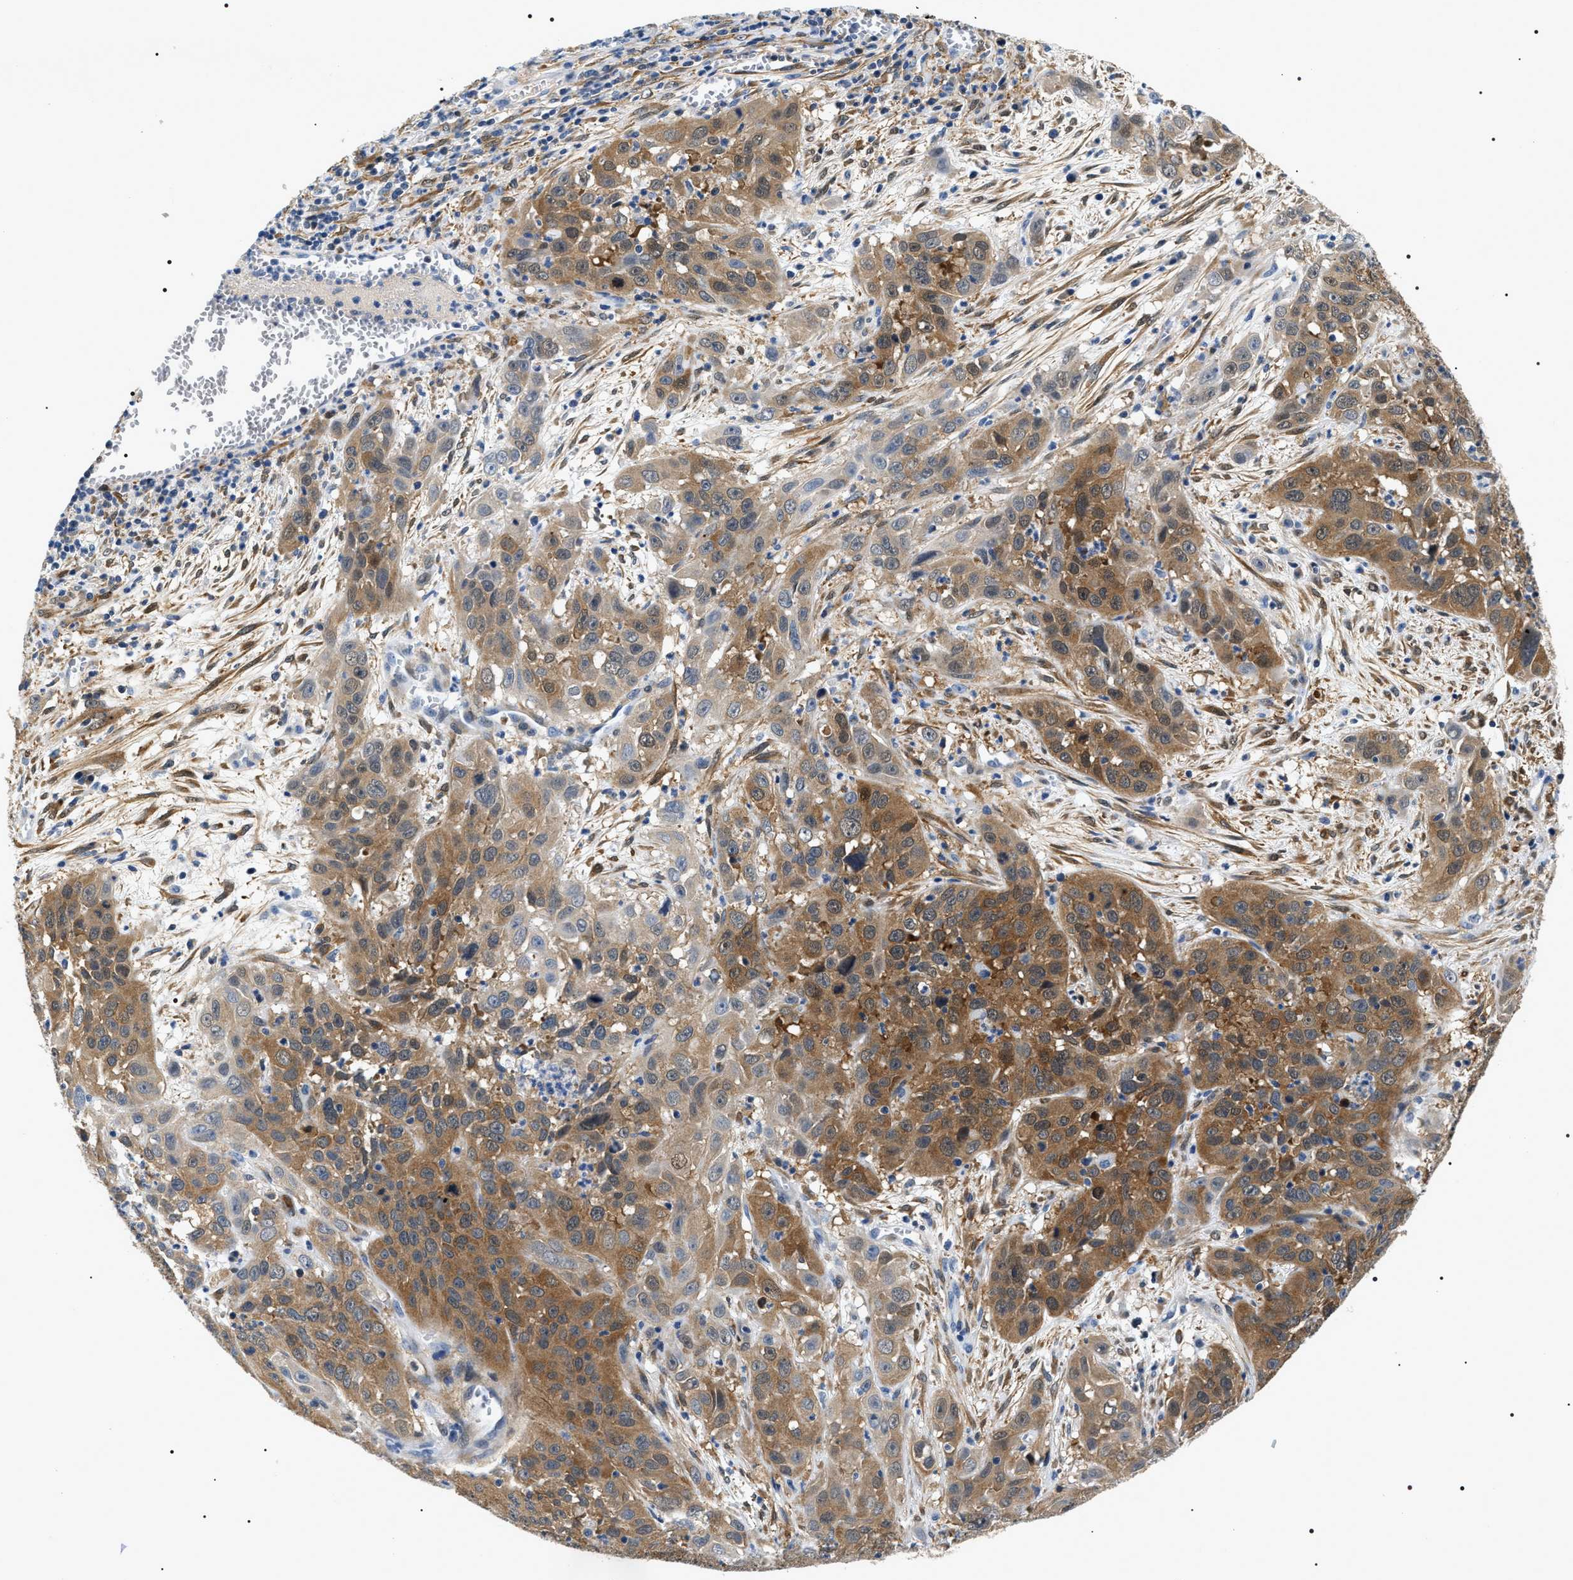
{"staining": {"intensity": "strong", "quantity": ">75%", "location": "cytoplasmic/membranous"}, "tissue": "cervical cancer", "cell_type": "Tumor cells", "image_type": "cancer", "snomed": [{"axis": "morphology", "description": "Squamous cell carcinoma, NOS"}, {"axis": "topography", "description": "Cervix"}], "caption": "A high-resolution image shows IHC staining of squamous cell carcinoma (cervical), which exhibits strong cytoplasmic/membranous positivity in about >75% of tumor cells. (Stains: DAB in brown, nuclei in blue, Microscopy: brightfield microscopy at high magnification).", "gene": "BAG2", "patient": {"sex": "female", "age": 32}}